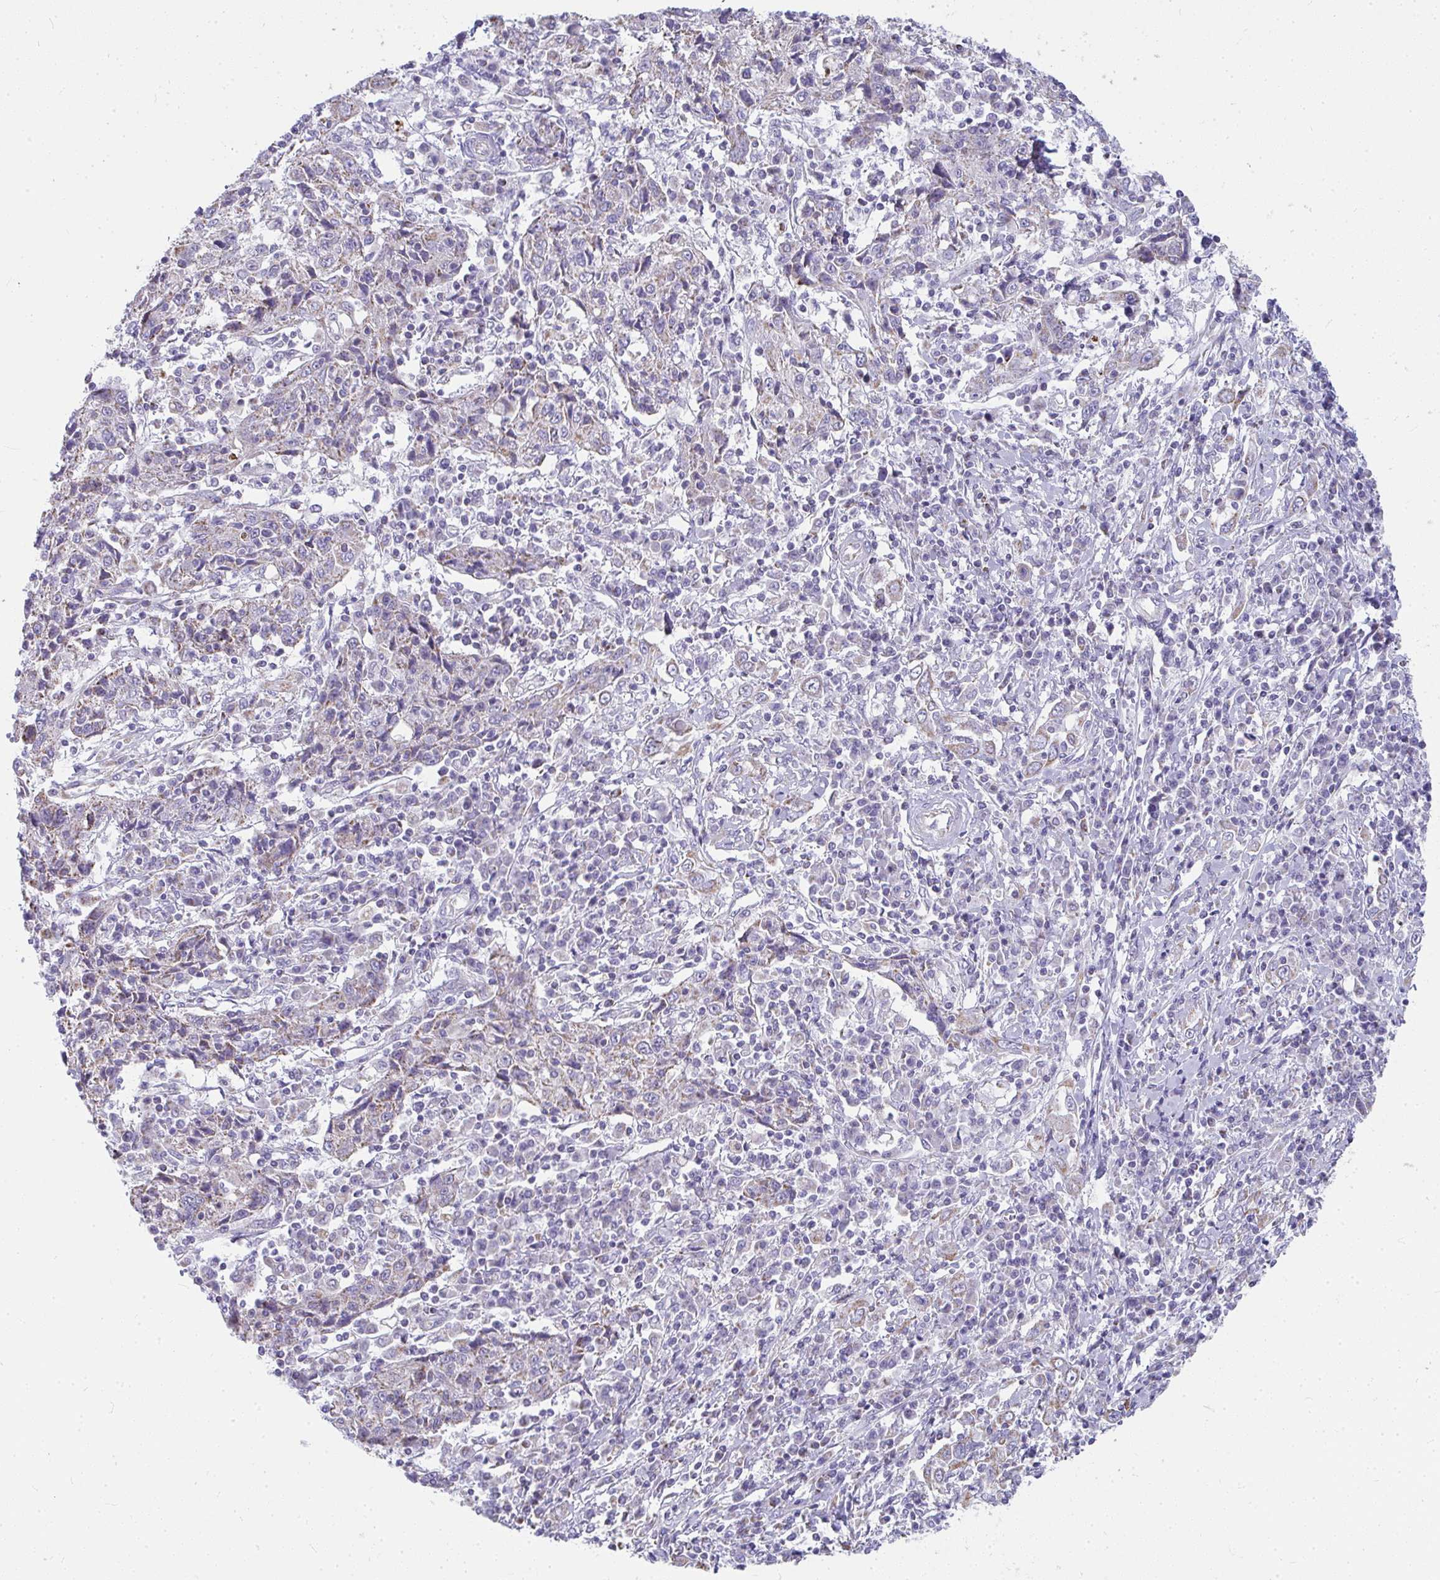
{"staining": {"intensity": "weak", "quantity": "<25%", "location": "cytoplasmic/membranous"}, "tissue": "cervical cancer", "cell_type": "Tumor cells", "image_type": "cancer", "snomed": [{"axis": "morphology", "description": "Squamous cell carcinoma, NOS"}, {"axis": "topography", "description": "Cervix"}], "caption": "High power microscopy image of an immunohistochemistry micrograph of squamous cell carcinoma (cervical), revealing no significant positivity in tumor cells.", "gene": "SLC6A1", "patient": {"sex": "female", "age": 46}}